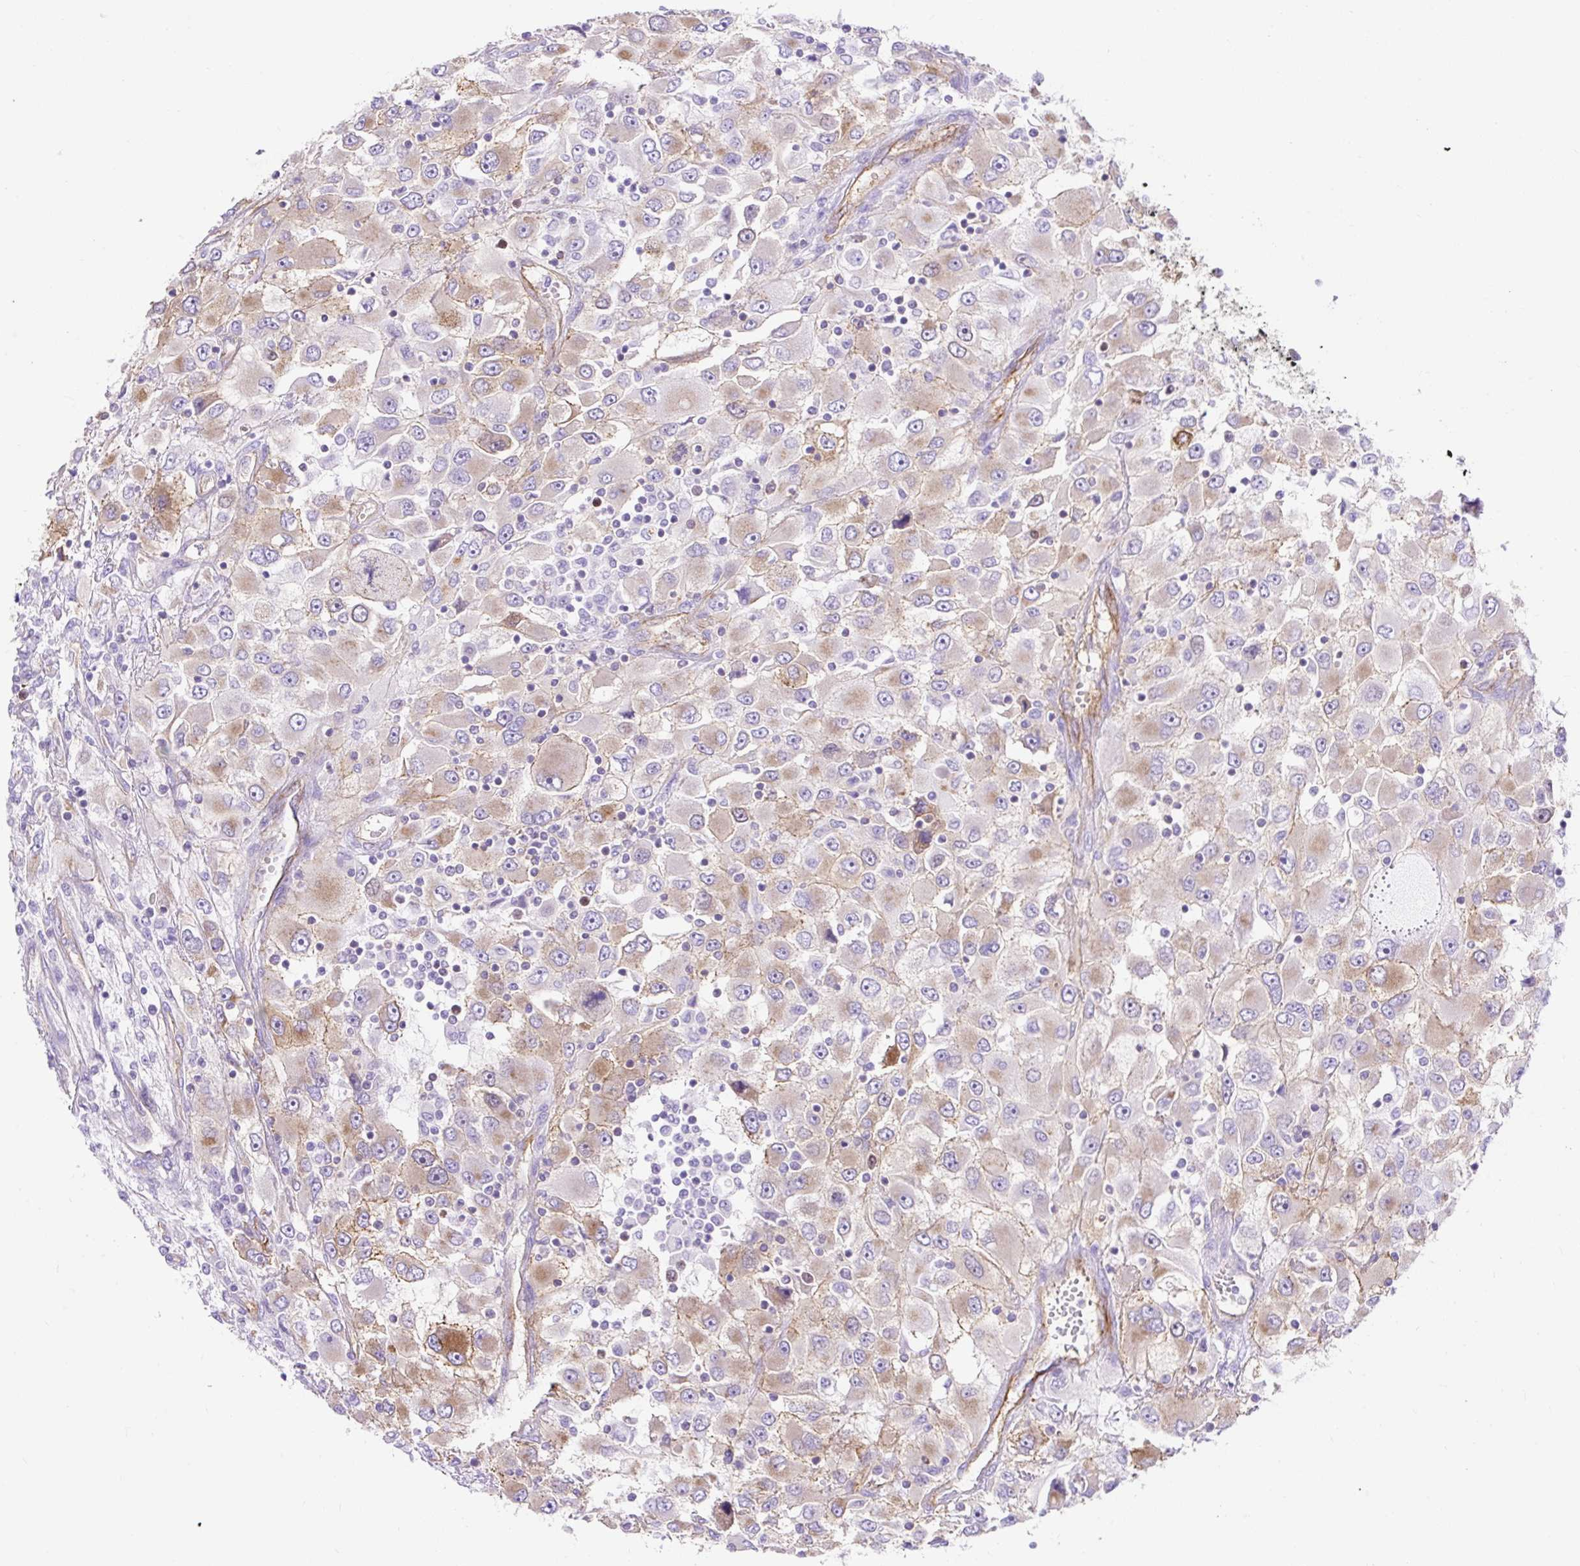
{"staining": {"intensity": "moderate", "quantity": "<25%", "location": "cytoplasmic/membranous"}, "tissue": "renal cancer", "cell_type": "Tumor cells", "image_type": "cancer", "snomed": [{"axis": "morphology", "description": "Adenocarcinoma, NOS"}, {"axis": "topography", "description": "Kidney"}], "caption": "Immunohistochemistry (IHC) image of adenocarcinoma (renal) stained for a protein (brown), which demonstrates low levels of moderate cytoplasmic/membranous positivity in about <25% of tumor cells.", "gene": "HIP1R", "patient": {"sex": "female", "age": 52}}